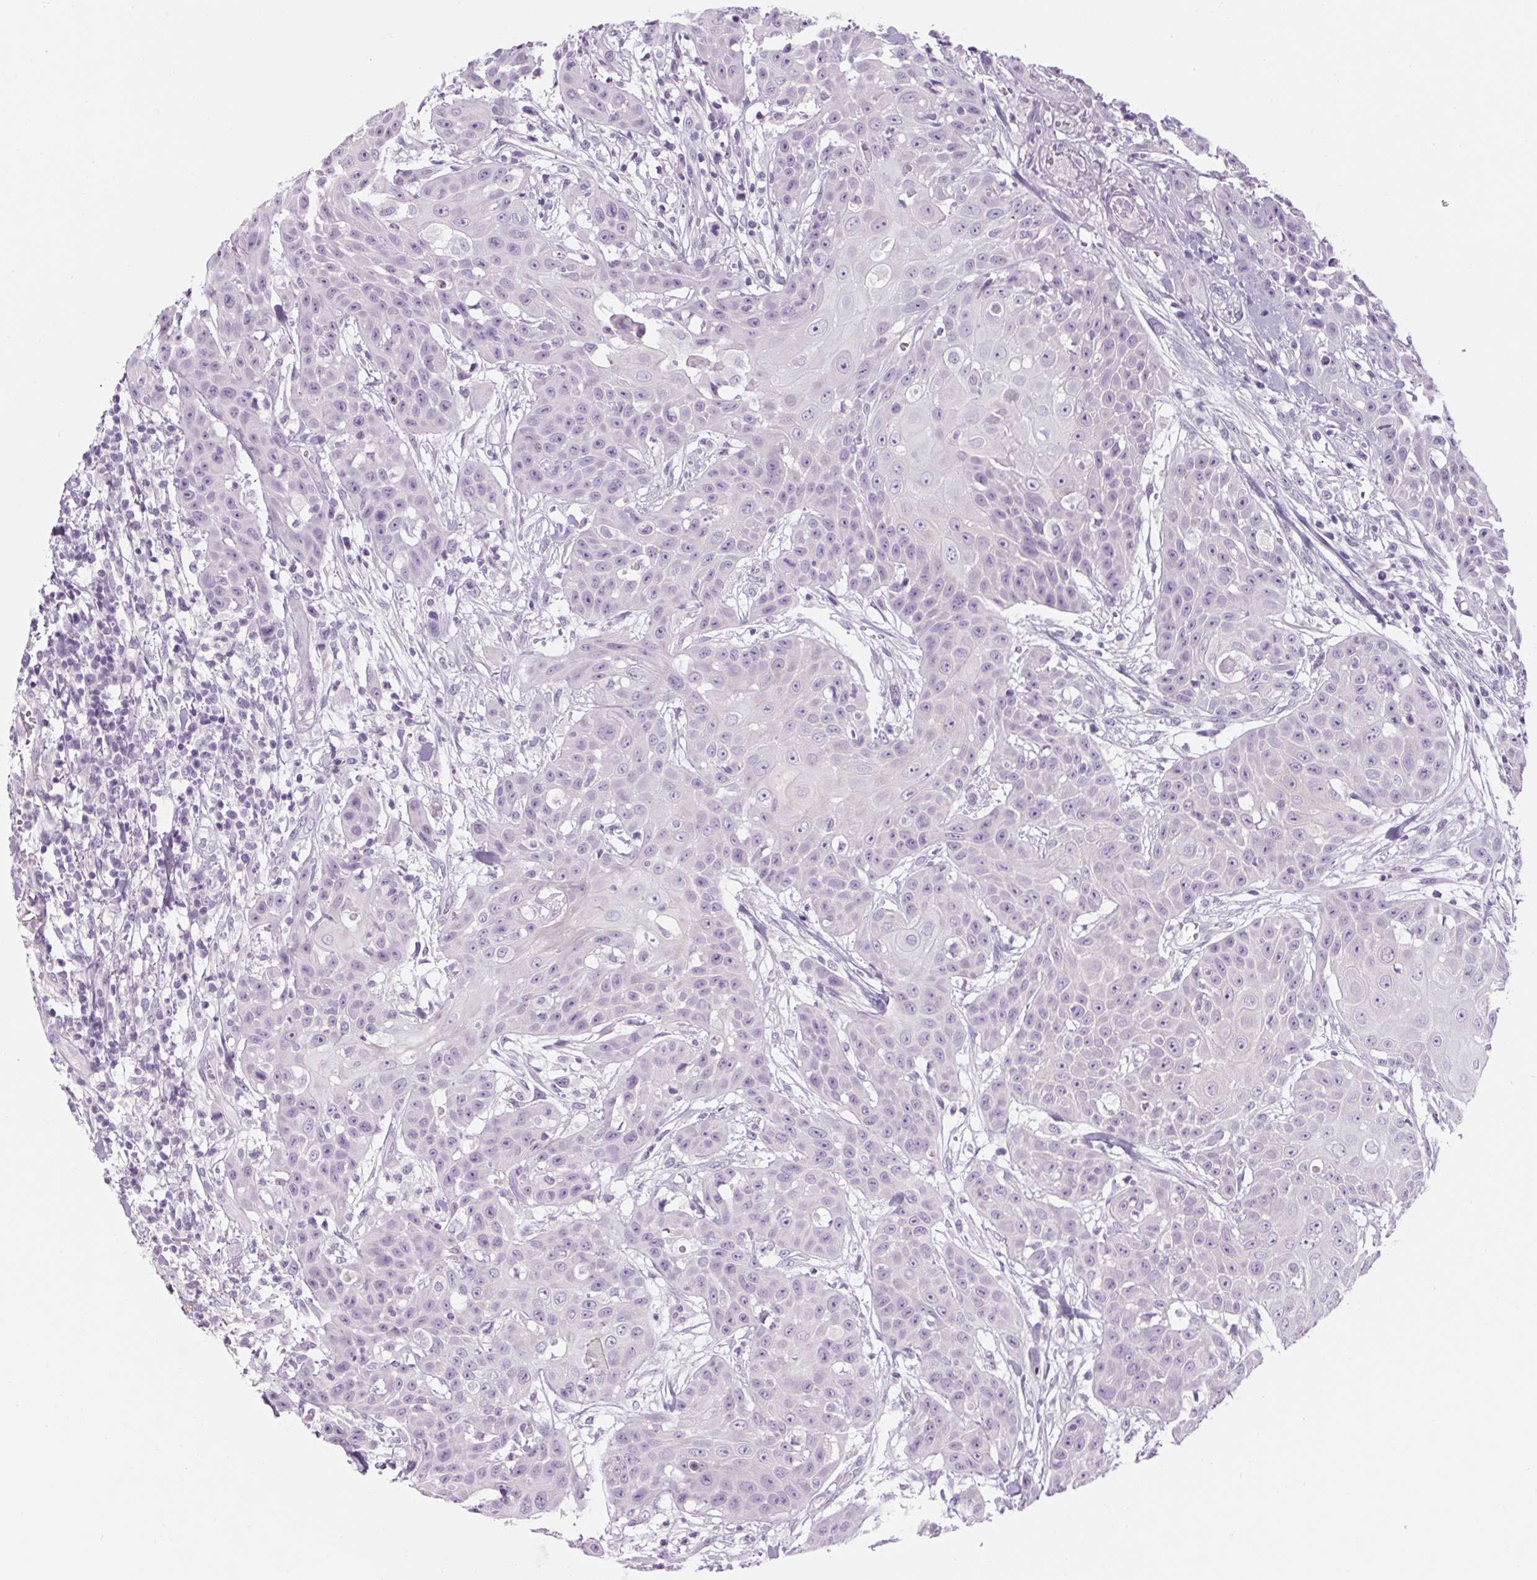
{"staining": {"intensity": "negative", "quantity": "none", "location": "none"}, "tissue": "head and neck cancer", "cell_type": "Tumor cells", "image_type": "cancer", "snomed": [{"axis": "morphology", "description": "Squamous cell carcinoma, NOS"}, {"axis": "topography", "description": "Oral tissue"}, {"axis": "topography", "description": "Head-Neck"}], "caption": "Photomicrograph shows no protein positivity in tumor cells of squamous cell carcinoma (head and neck) tissue.", "gene": "RPTN", "patient": {"sex": "female", "age": 55}}